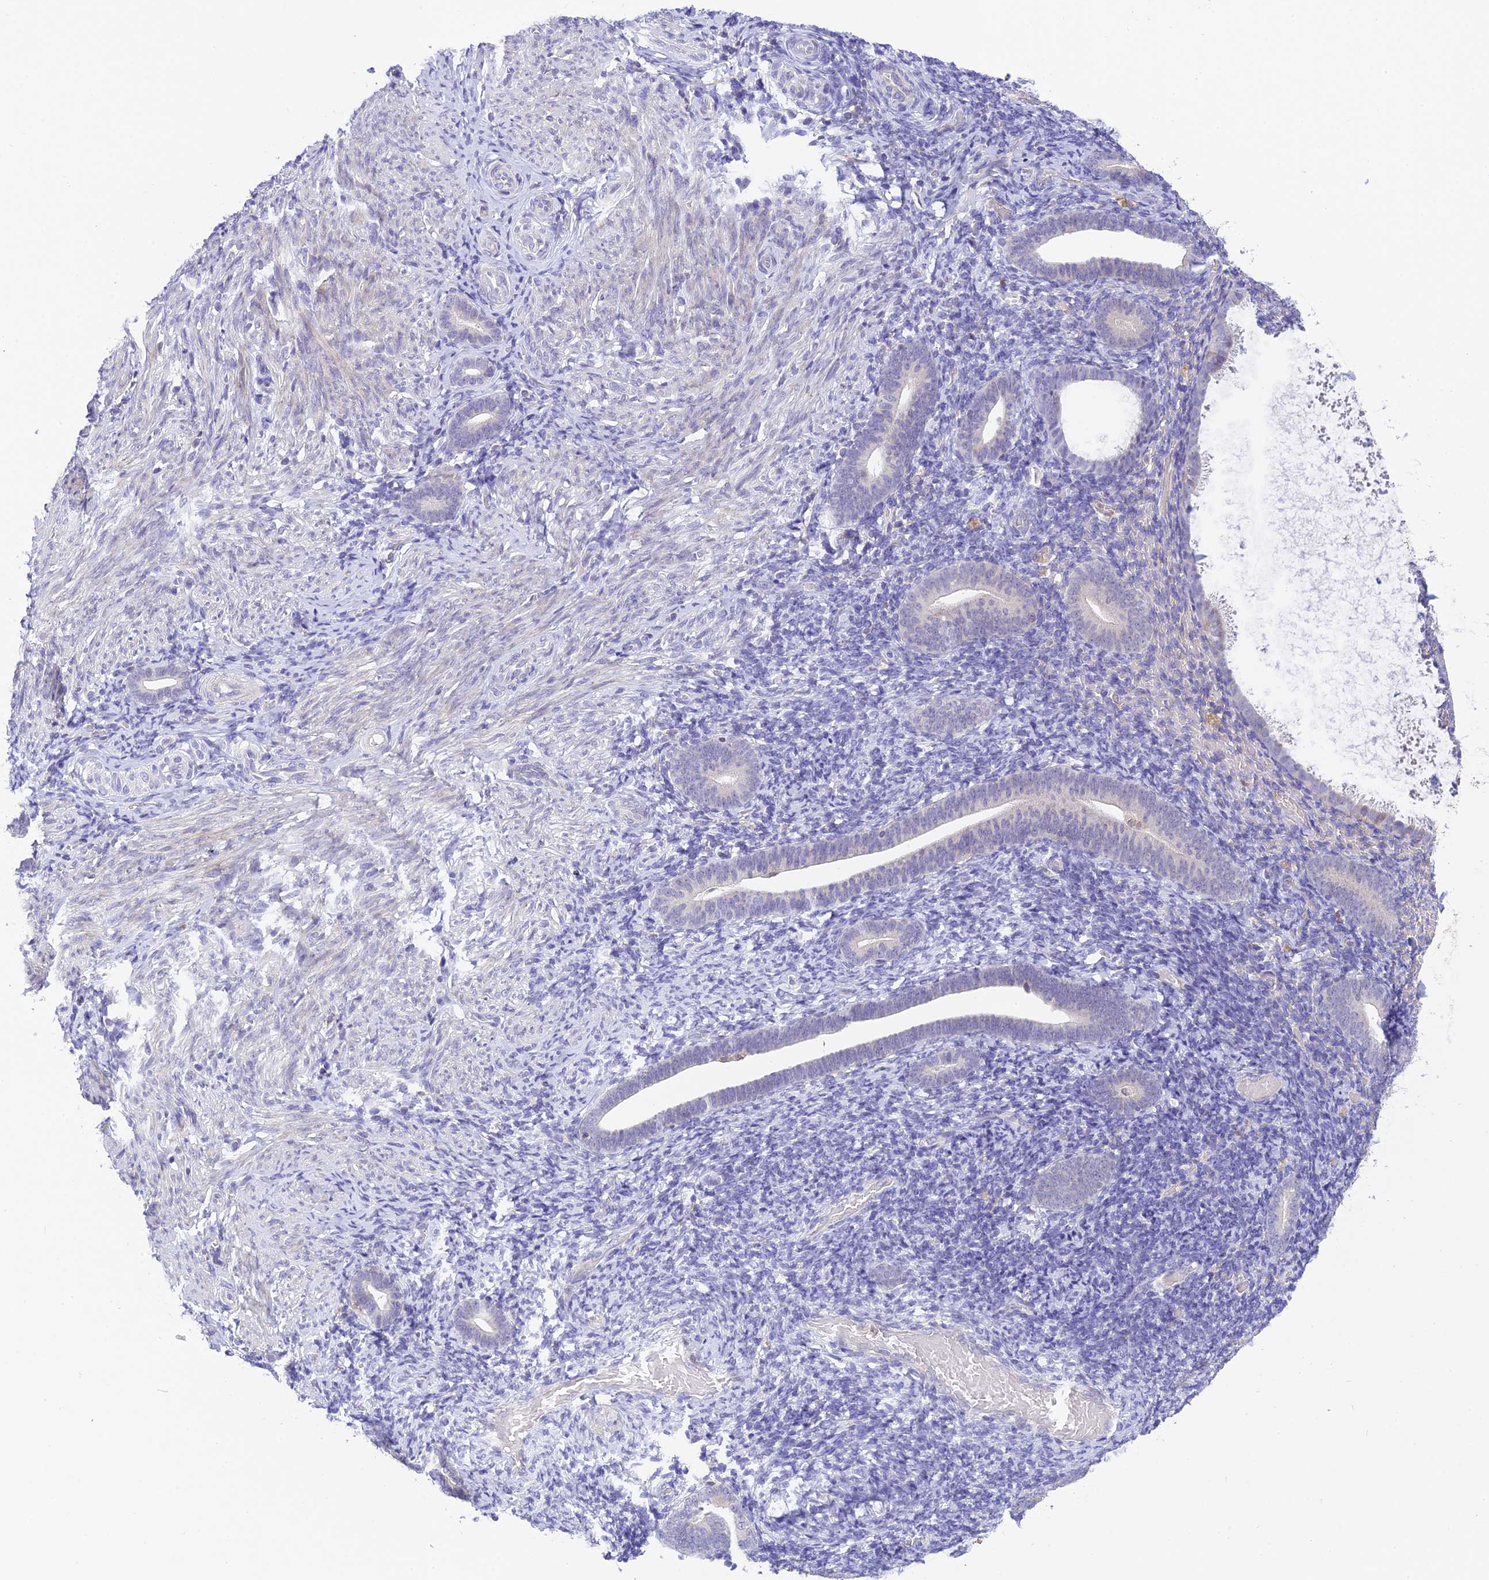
{"staining": {"intensity": "negative", "quantity": "none", "location": "none"}, "tissue": "endometrium", "cell_type": "Cells in endometrial stroma", "image_type": "normal", "snomed": [{"axis": "morphology", "description": "Normal tissue, NOS"}, {"axis": "topography", "description": "Endometrium"}], "caption": "There is no significant expression in cells in endometrial stroma of endometrium. (DAB immunohistochemistry (IHC) with hematoxylin counter stain).", "gene": "BMT2", "patient": {"sex": "female", "age": 51}}